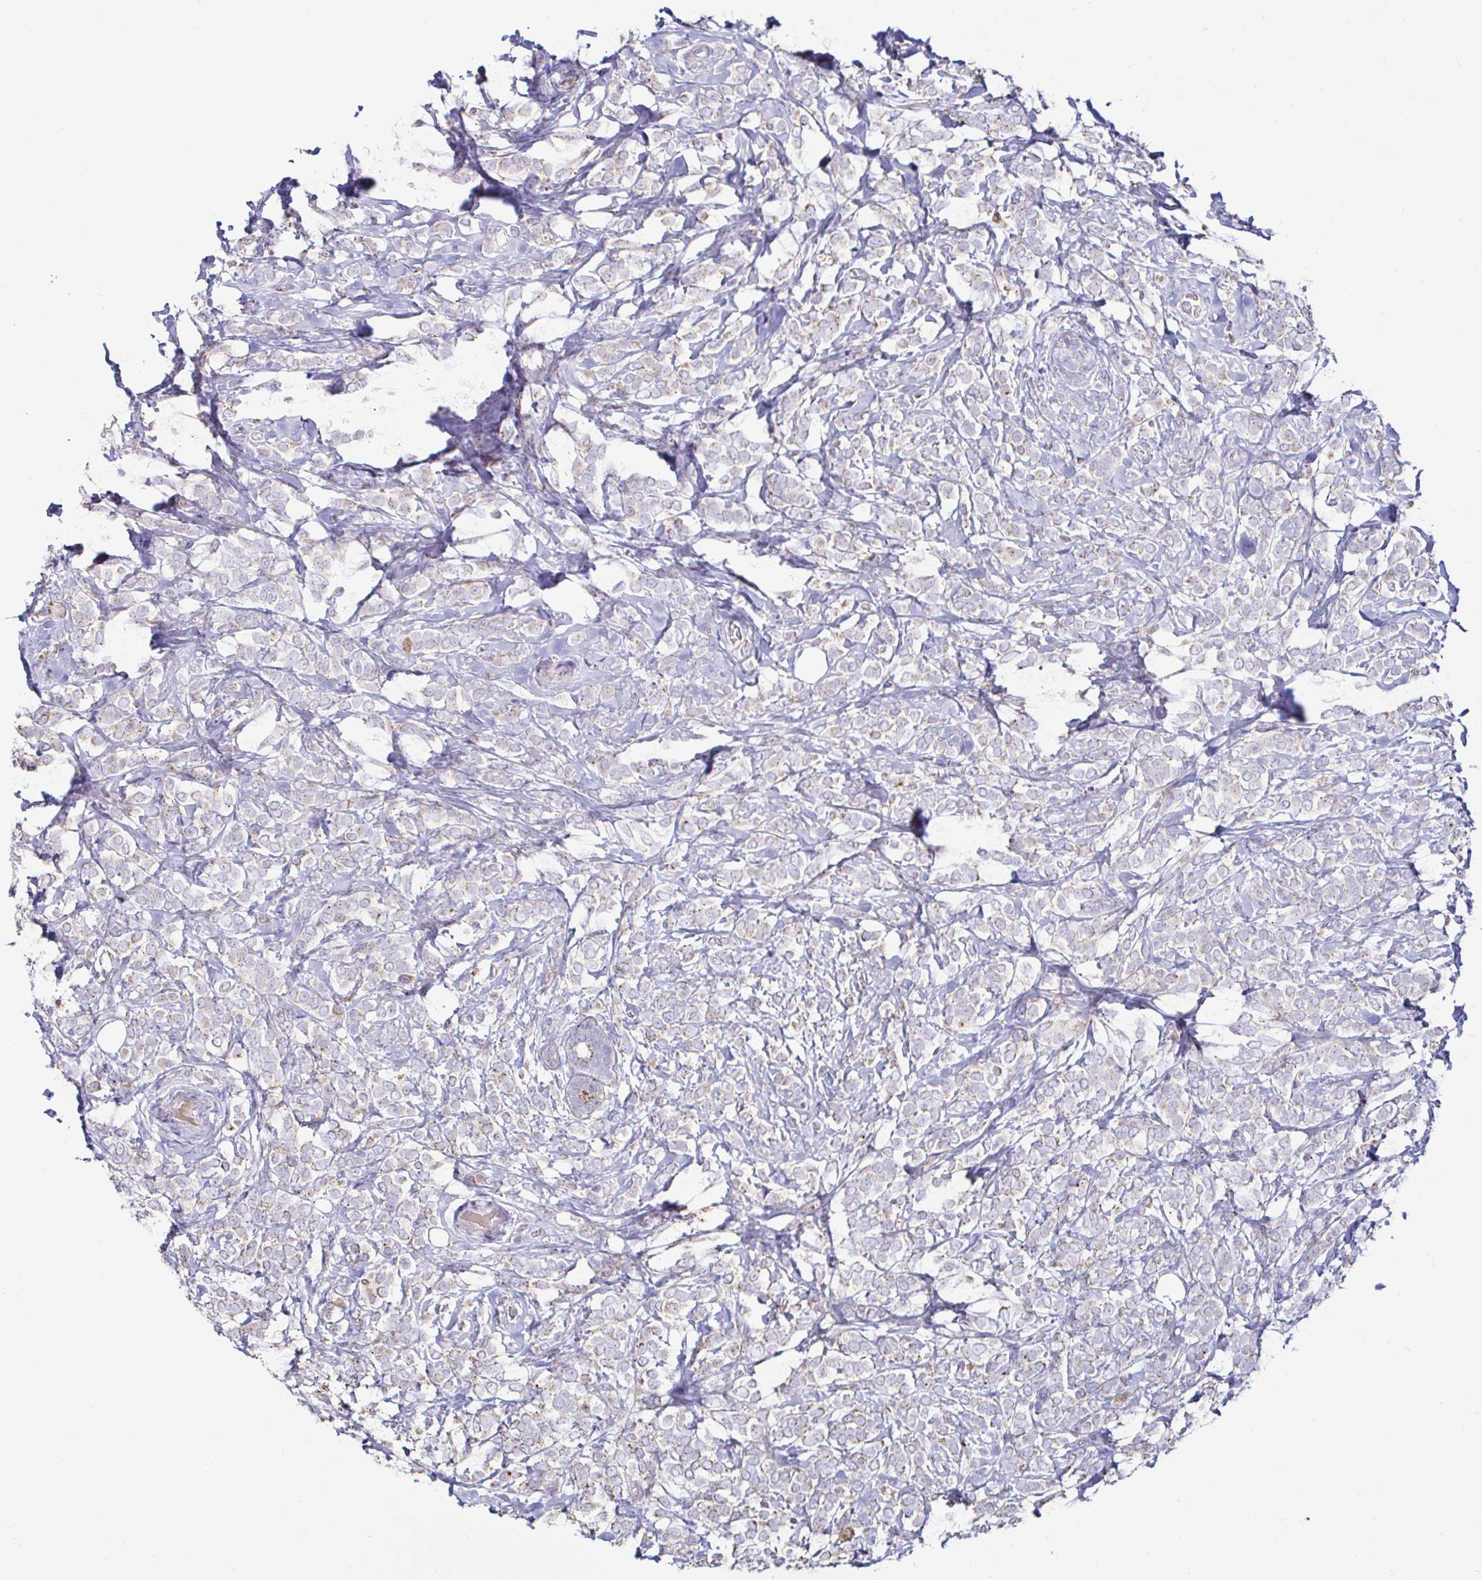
{"staining": {"intensity": "negative", "quantity": "none", "location": "none"}, "tissue": "breast cancer", "cell_type": "Tumor cells", "image_type": "cancer", "snomed": [{"axis": "morphology", "description": "Lobular carcinoma"}, {"axis": "topography", "description": "Breast"}], "caption": "Tumor cells show no significant staining in lobular carcinoma (breast). The staining was performed using DAB to visualize the protein expression in brown, while the nuclei were stained in blue with hematoxylin (Magnification: 20x).", "gene": "GALNS", "patient": {"sex": "female", "age": 49}}